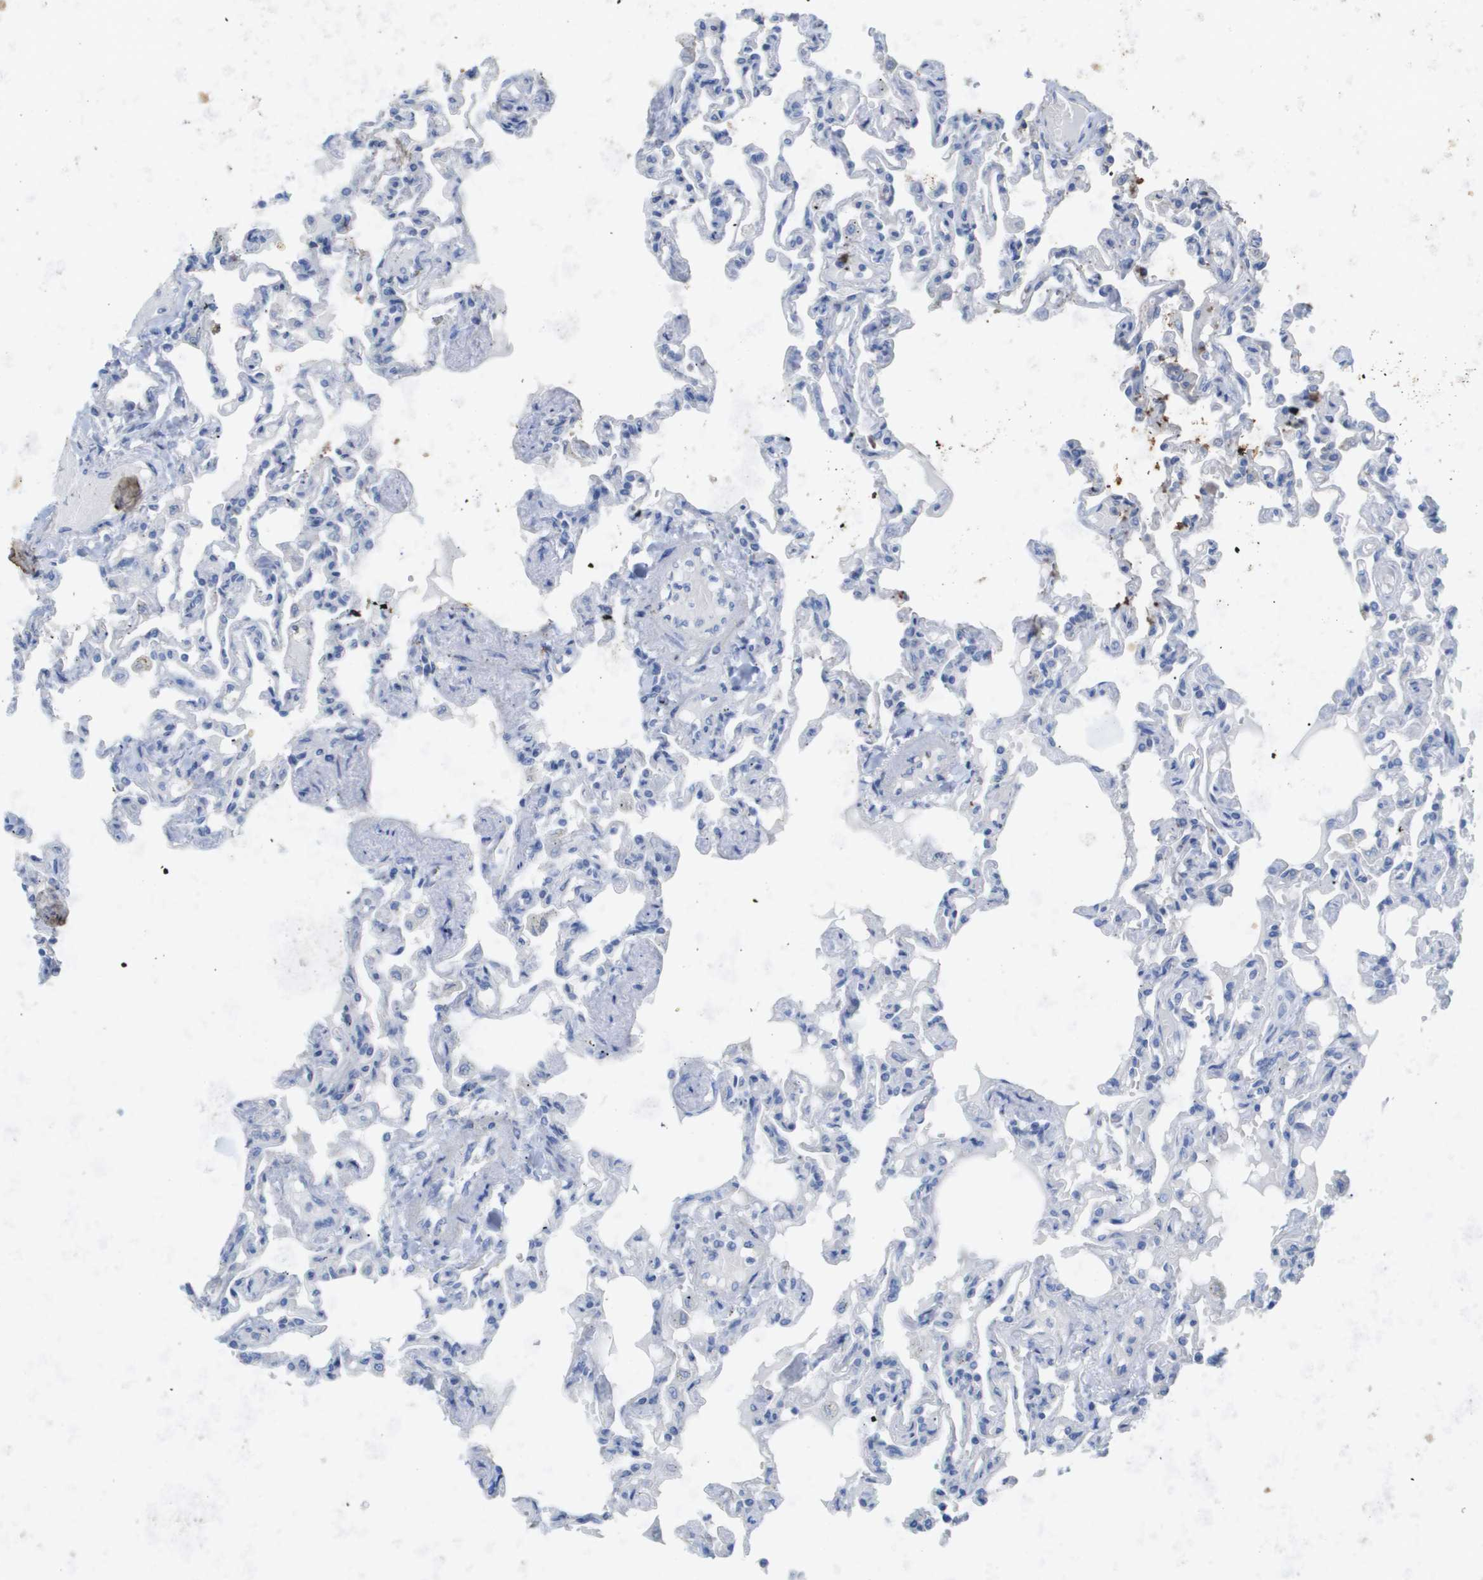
{"staining": {"intensity": "negative", "quantity": "none", "location": "none"}, "tissue": "lung", "cell_type": "Alveolar cells", "image_type": "normal", "snomed": [{"axis": "morphology", "description": "Normal tissue, NOS"}, {"axis": "topography", "description": "Lung"}], "caption": "Histopathology image shows no protein expression in alveolar cells of unremarkable lung.", "gene": "MYL3", "patient": {"sex": "male", "age": 21}}